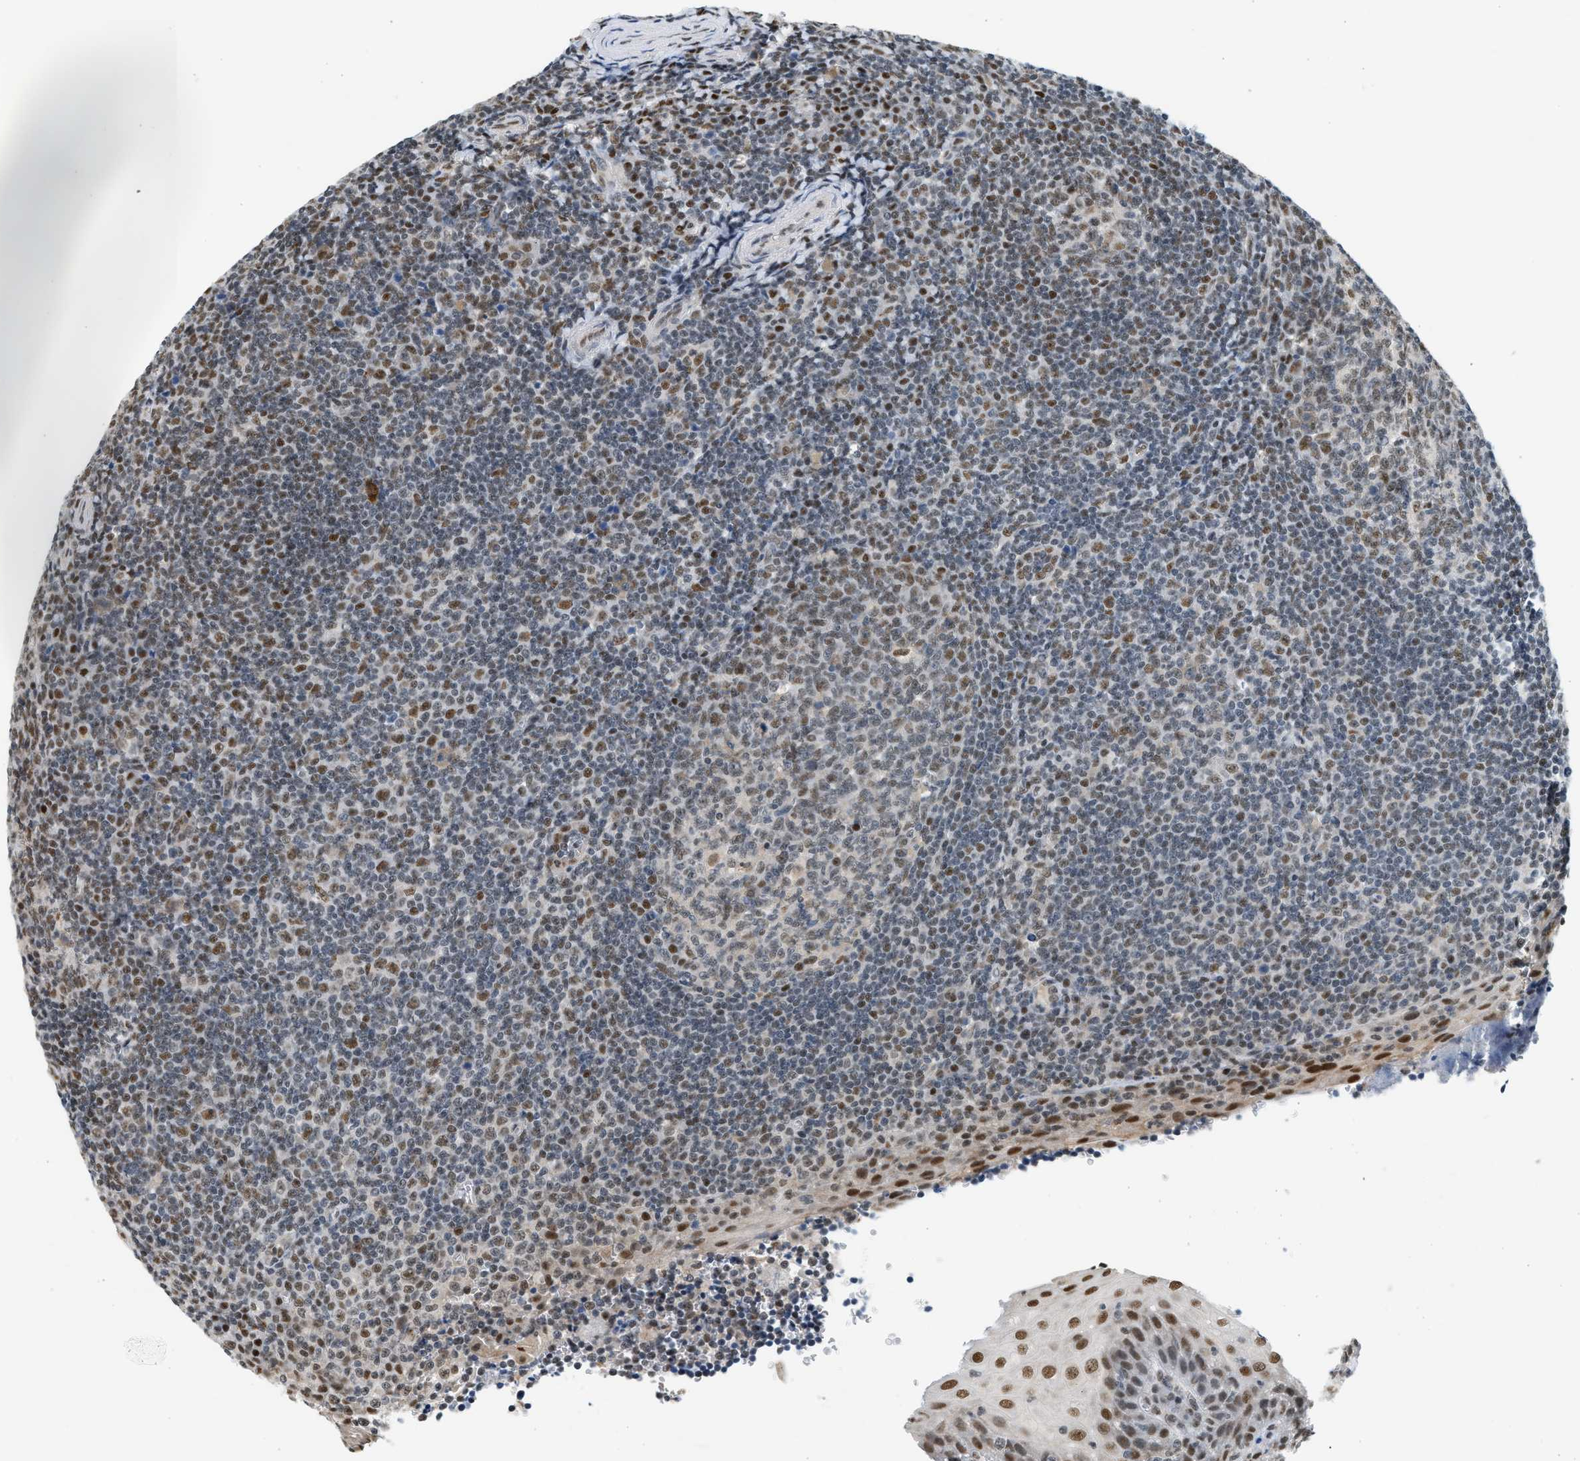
{"staining": {"intensity": "moderate", "quantity": "25%-75%", "location": "nuclear"}, "tissue": "tonsil", "cell_type": "Germinal center cells", "image_type": "normal", "snomed": [{"axis": "morphology", "description": "Normal tissue, NOS"}, {"axis": "topography", "description": "Tonsil"}], "caption": "Benign tonsil exhibits moderate nuclear expression in approximately 25%-75% of germinal center cells The staining was performed using DAB, with brown indicating positive protein expression. Nuclei are stained blue with hematoxylin..", "gene": "HIPK1", "patient": {"sex": "male", "age": 37}}